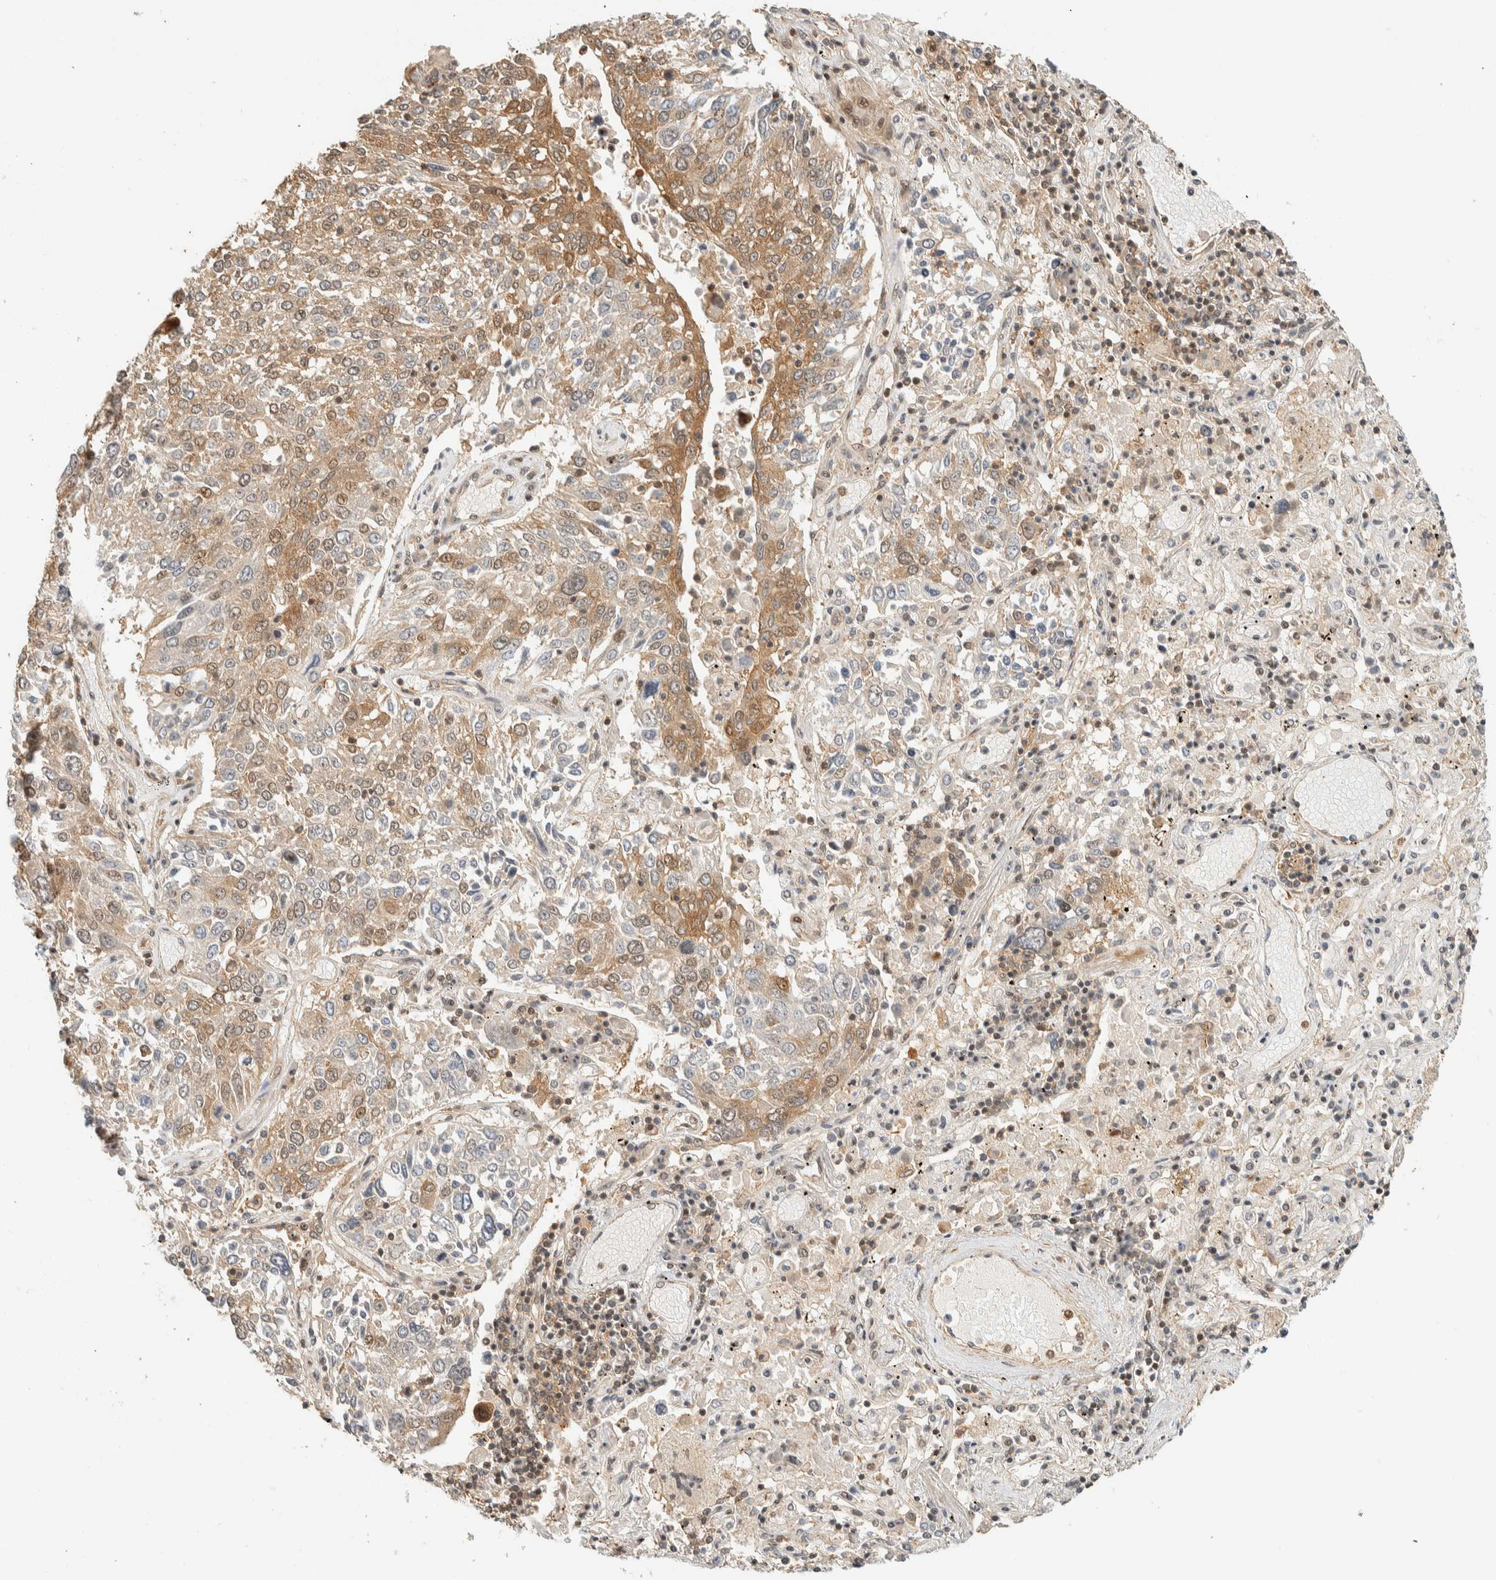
{"staining": {"intensity": "moderate", "quantity": "25%-75%", "location": "cytoplasmic/membranous"}, "tissue": "lung cancer", "cell_type": "Tumor cells", "image_type": "cancer", "snomed": [{"axis": "morphology", "description": "Squamous cell carcinoma, NOS"}, {"axis": "topography", "description": "Lung"}], "caption": "Protein expression analysis of human squamous cell carcinoma (lung) reveals moderate cytoplasmic/membranous expression in approximately 25%-75% of tumor cells. (Brightfield microscopy of DAB IHC at high magnification).", "gene": "ARFGEF1", "patient": {"sex": "male", "age": 65}}